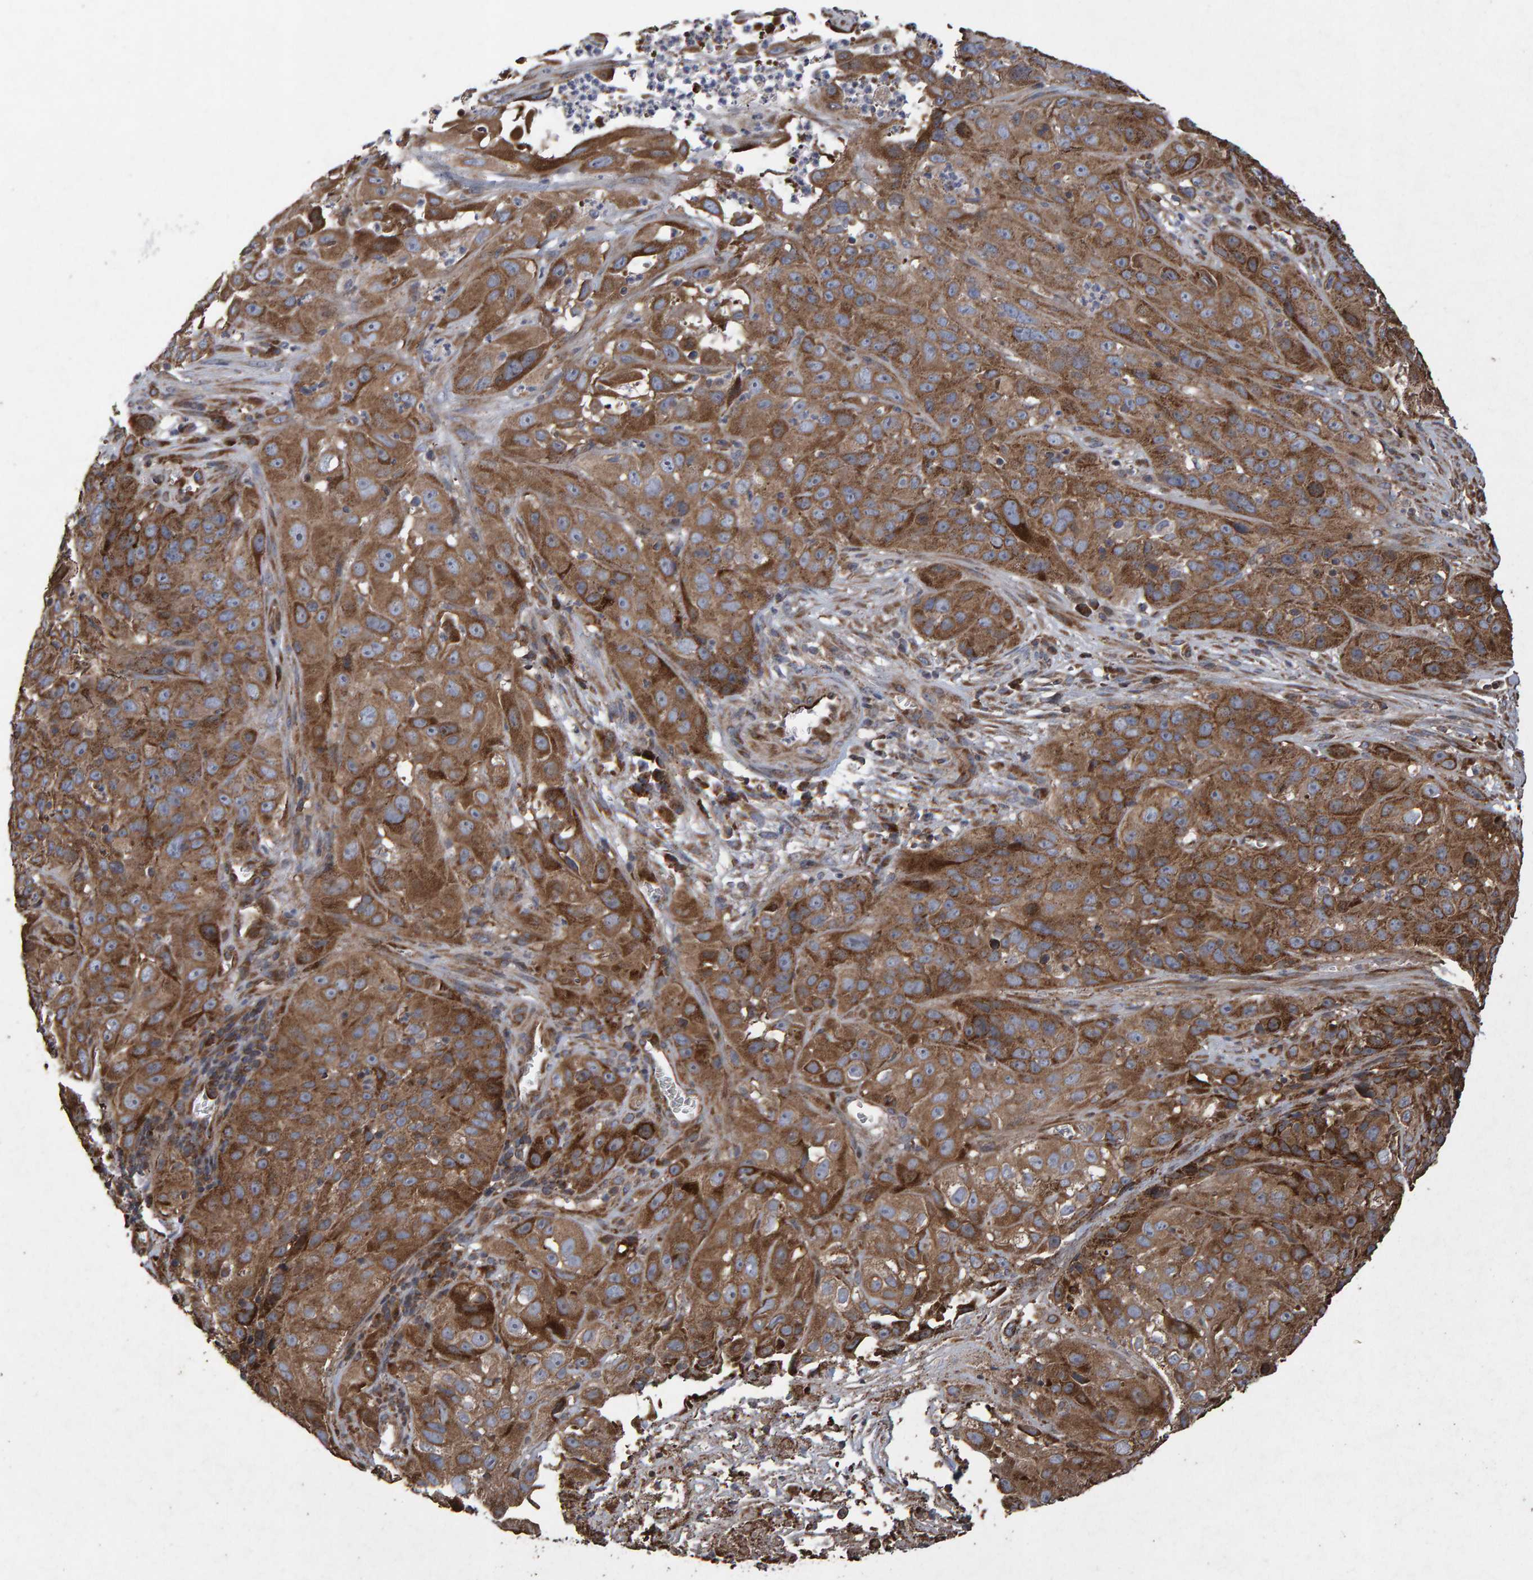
{"staining": {"intensity": "moderate", "quantity": ">75%", "location": "cytoplasmic/membranous"}, "tissue": "cervical cancer", "cell_type": "Tumor cells", "image_type": "cancer", "snomed": [{"axis": "morphology", "description": "Squamous cell carcinoma, NOS"}, {"axis": "topography", "description": "Cervix"}], "caption": "Squamous cell carcinoma (cervical) was stained to show a protein in brown. There is medium levels of moderate cytoplasmic/membranous expression in approximately >75% of tumor cells. (IHC, brightfield microscopy, high magnification).", "gene": "OSBP2", "patient": {"sex": "female", "age": 32}}